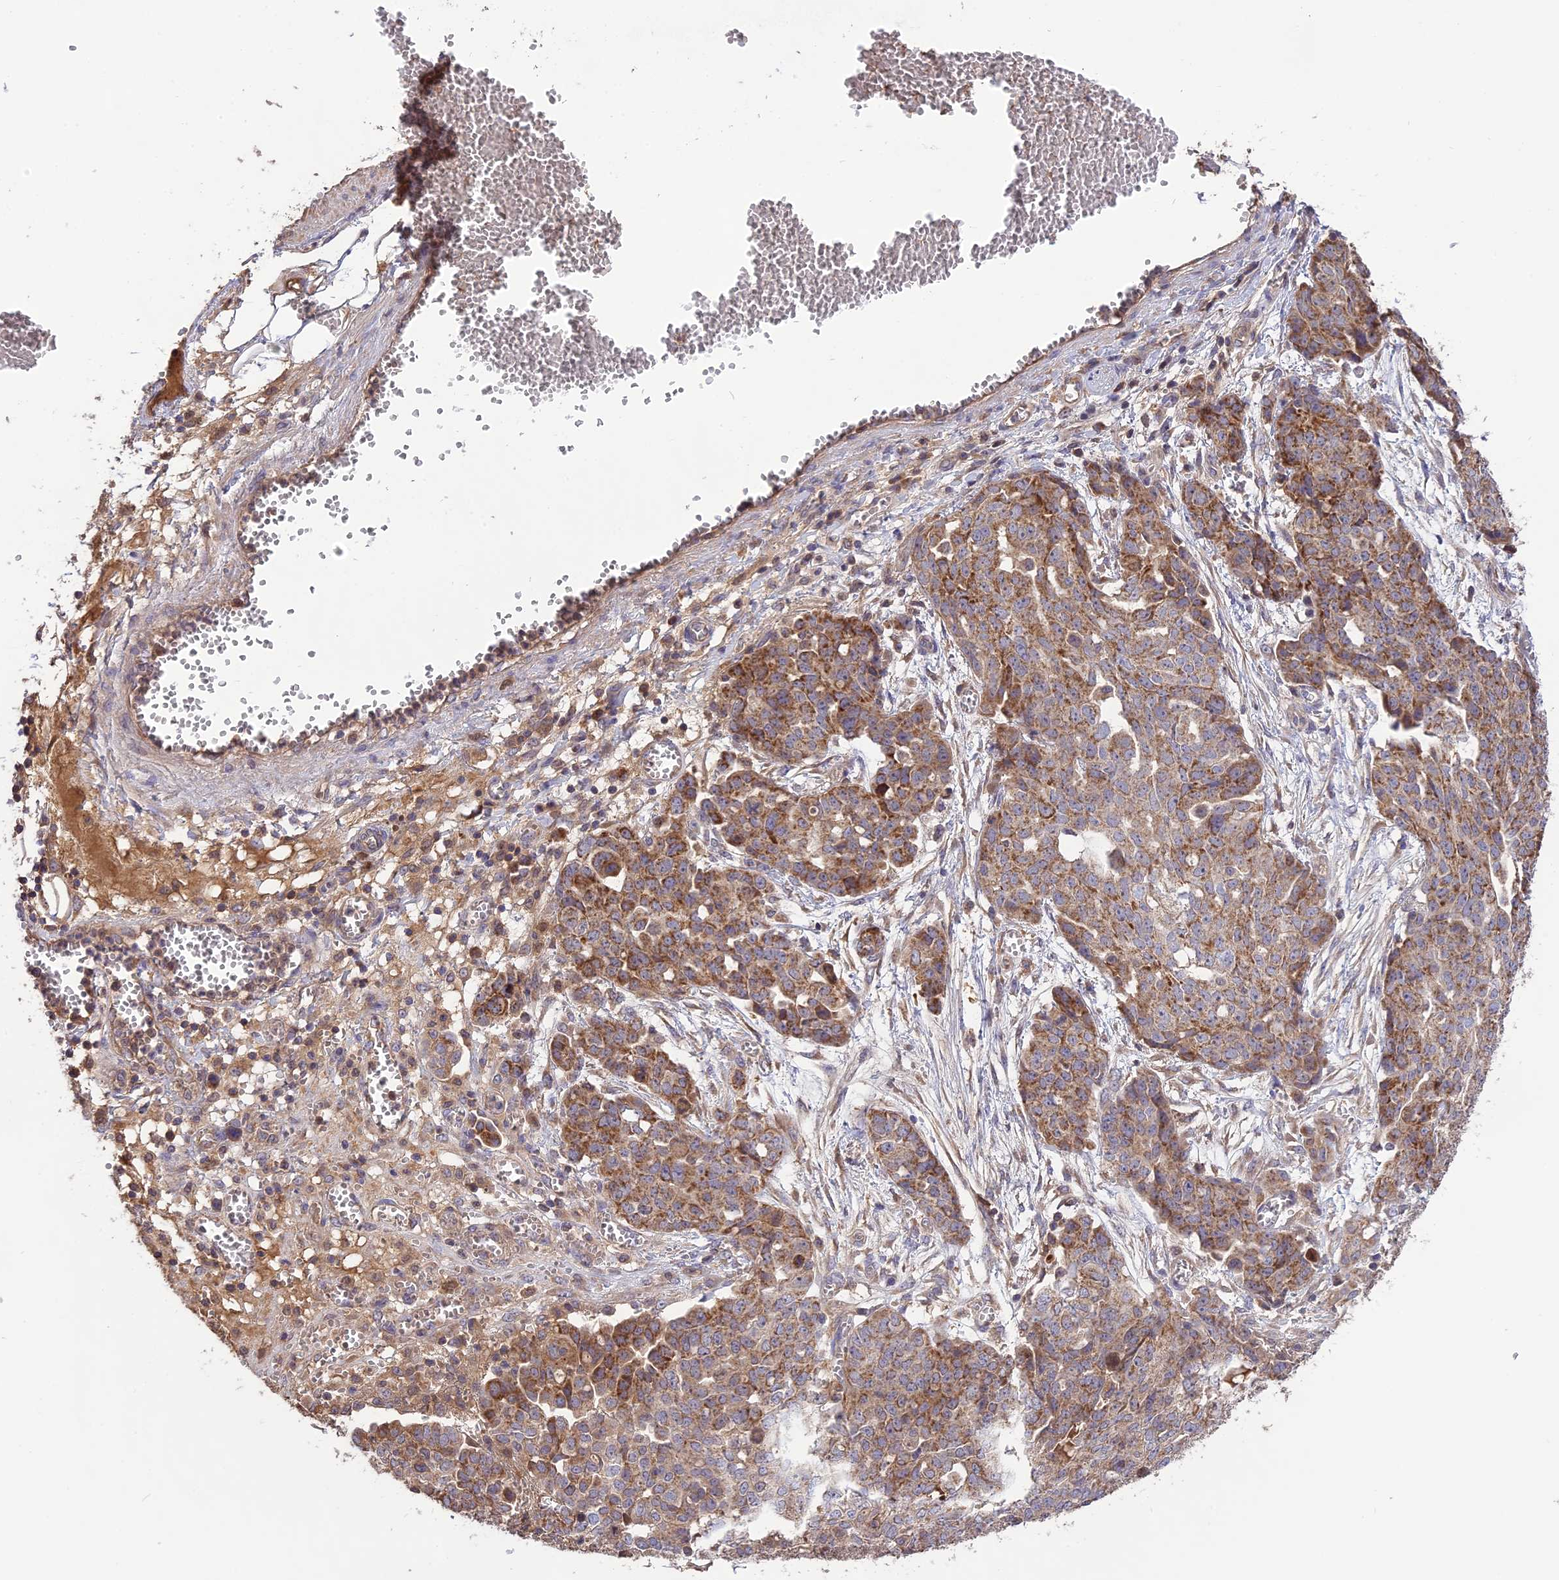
{"staining": {"intensity": "moderate", "quantity": ">75%", "location": "cytoplasmic/membranous"}, "tissue": "ovarian cancer", "cell_type": "Tumor cells", "image_type": "cancer", "snomed": [{"axis": "morphology", "description": "Cystadenocarcinoma, serous, NOS"}, {"axis": "topography", "description": "Soft tissue"}, {"axis": "topography", "description": "Ovary"}], "caption": "This is a photomicrograph of immunohistochemistry (IHC) staining of ovarian cancer, which shows moderate staining in the cytoplasmic/membranous of tumor cells.", "gene": "NUDT8", "patient": {"sex": "female", "age": 57}}